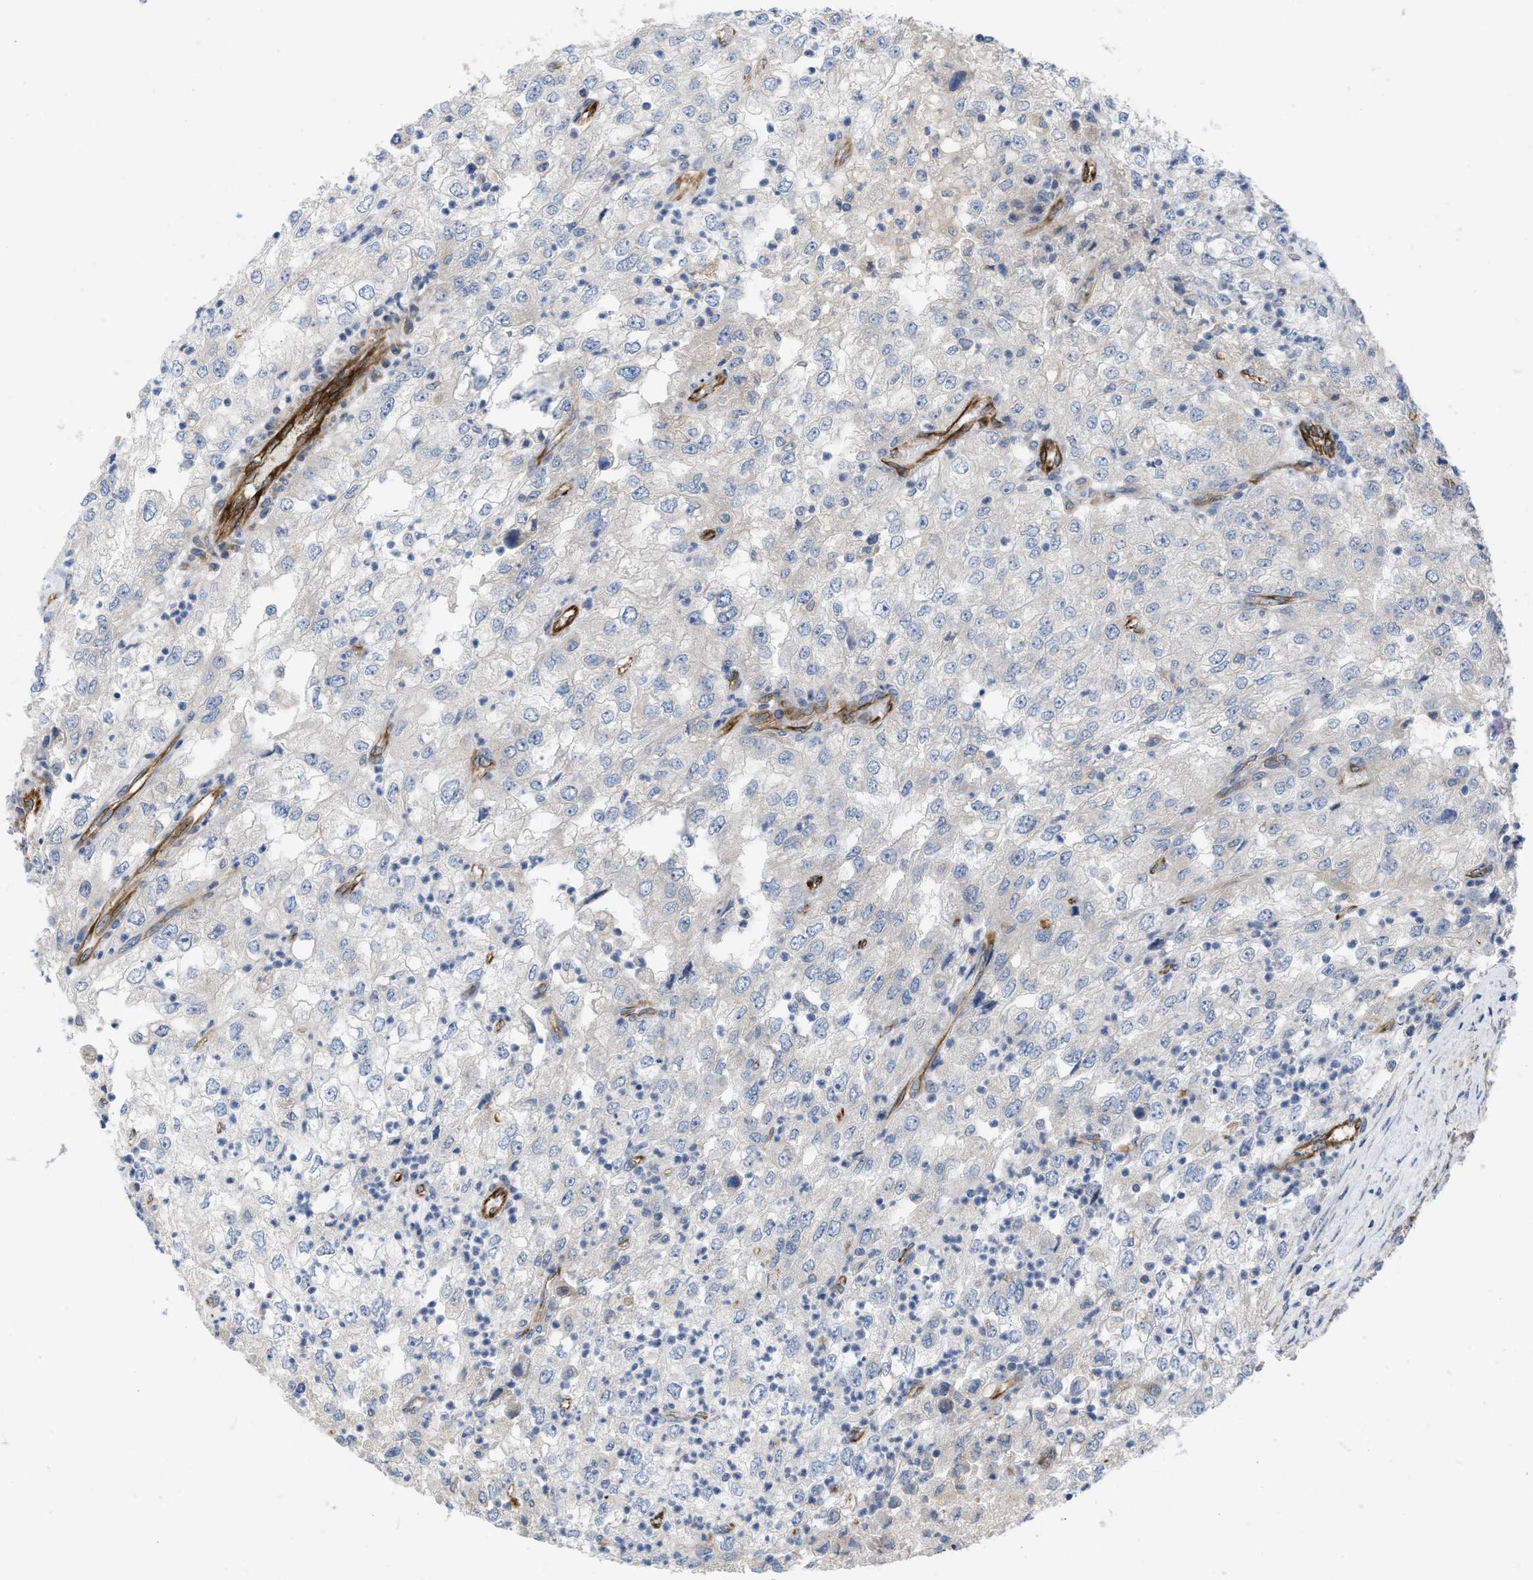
{"staining": {"intensity": "weak", "quantity": "<25%", "location": "cytoplasmic/membranous"}, "tissue": "renal cancer", "cell_type": "Tumor cells", "image_type": "cancer", "snomed": [{"axis": "morphology", "description": "Adenocarcinoma, NOS"}, {"axis": "topography", "description": "Kidney"}], "caption": "Tumor cells show no significant protein expression in renal adenocarcinoma.", "gene": "EOGT", "patient": {"sex": "female", "age": 54}}